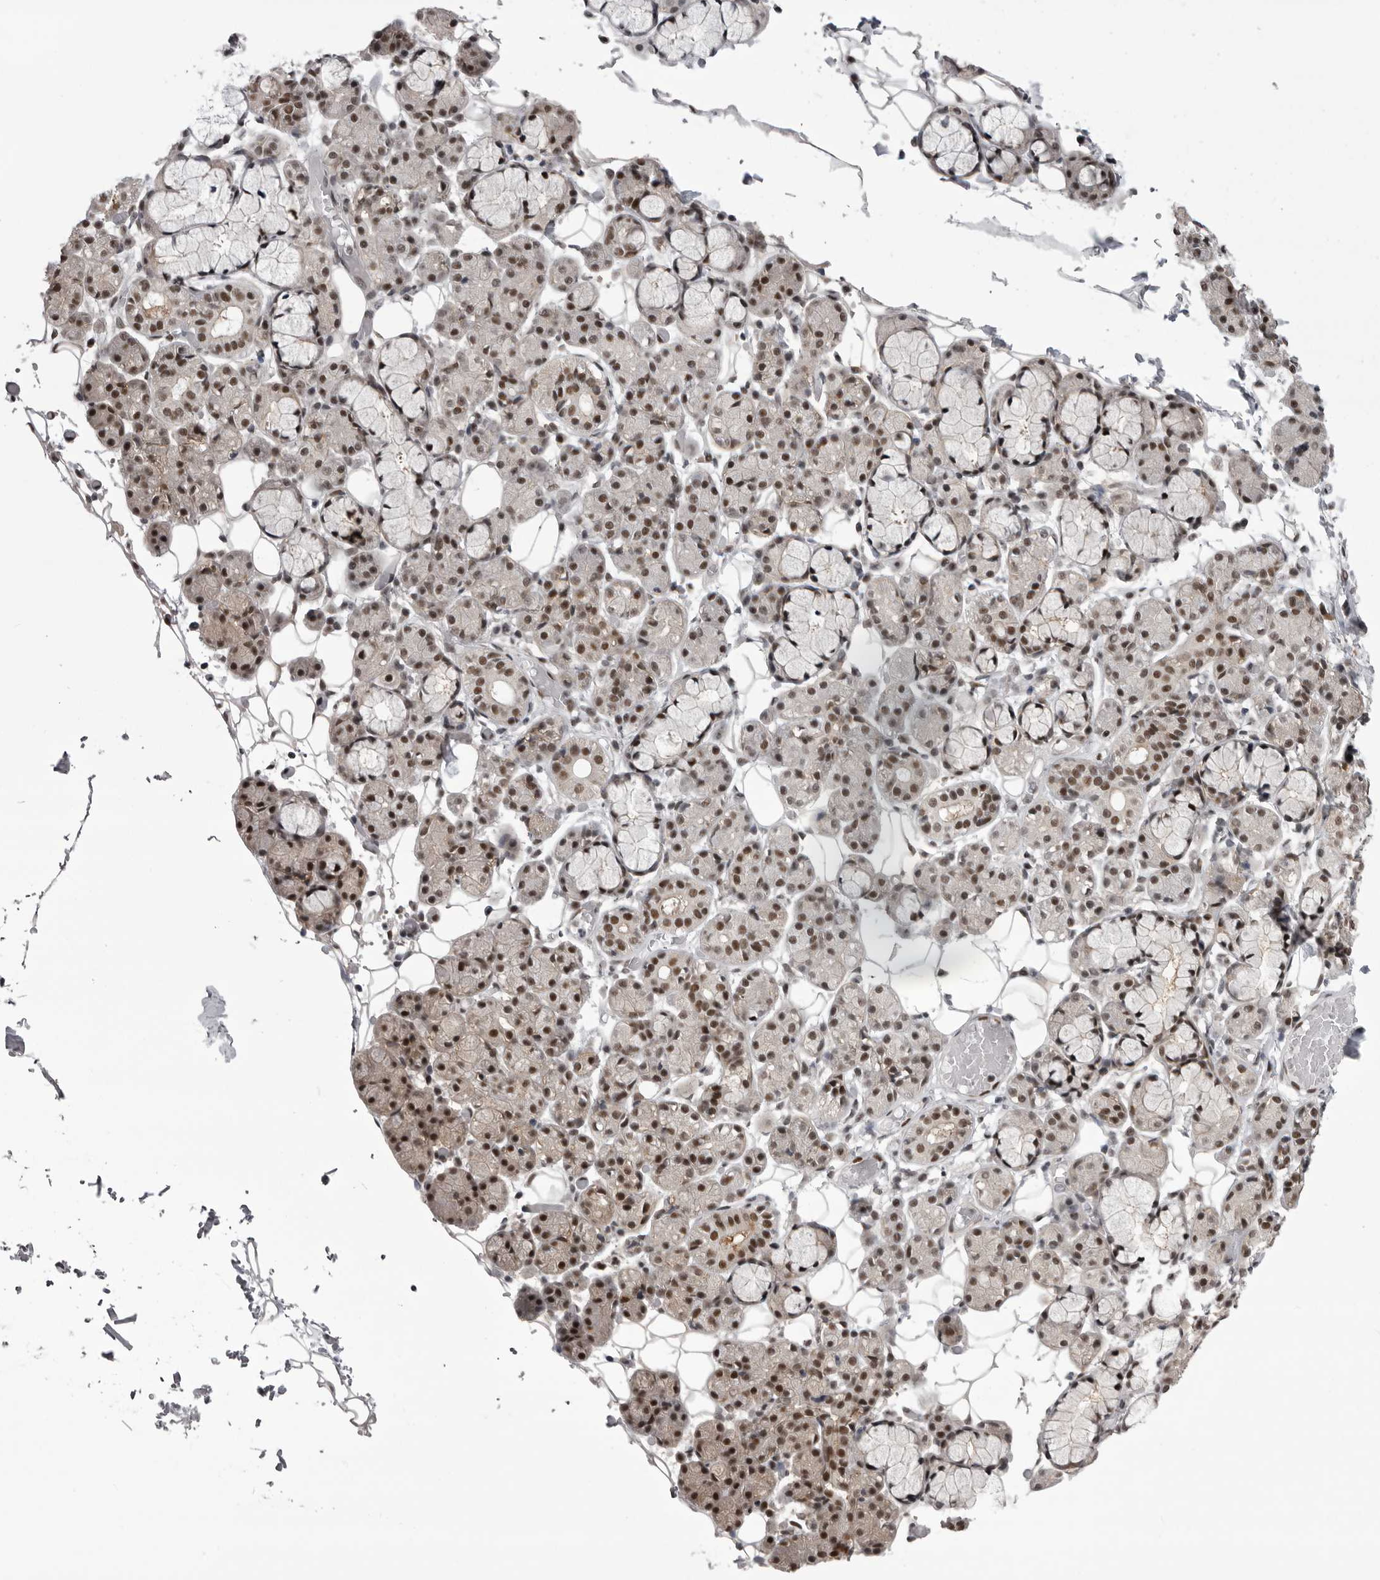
{"staining": {"intensity": "strong", "quantity": ">75%", "location": "nuclear"}, "tissue": "salivary gland", "cell_type": "Glandular cells", "image_type": "normal", "snomed": [{"axis": "morphology", "description": "Normal tissue, NOS"}, {"axis": "topography", "description": "Salivary gland"}], "caption": "Normal salivary gland reveals strong nuclear positivity in about >75% of glandular cells.", "gene": "MEPCE", "patient": {"sex": "male", "age": 63}}